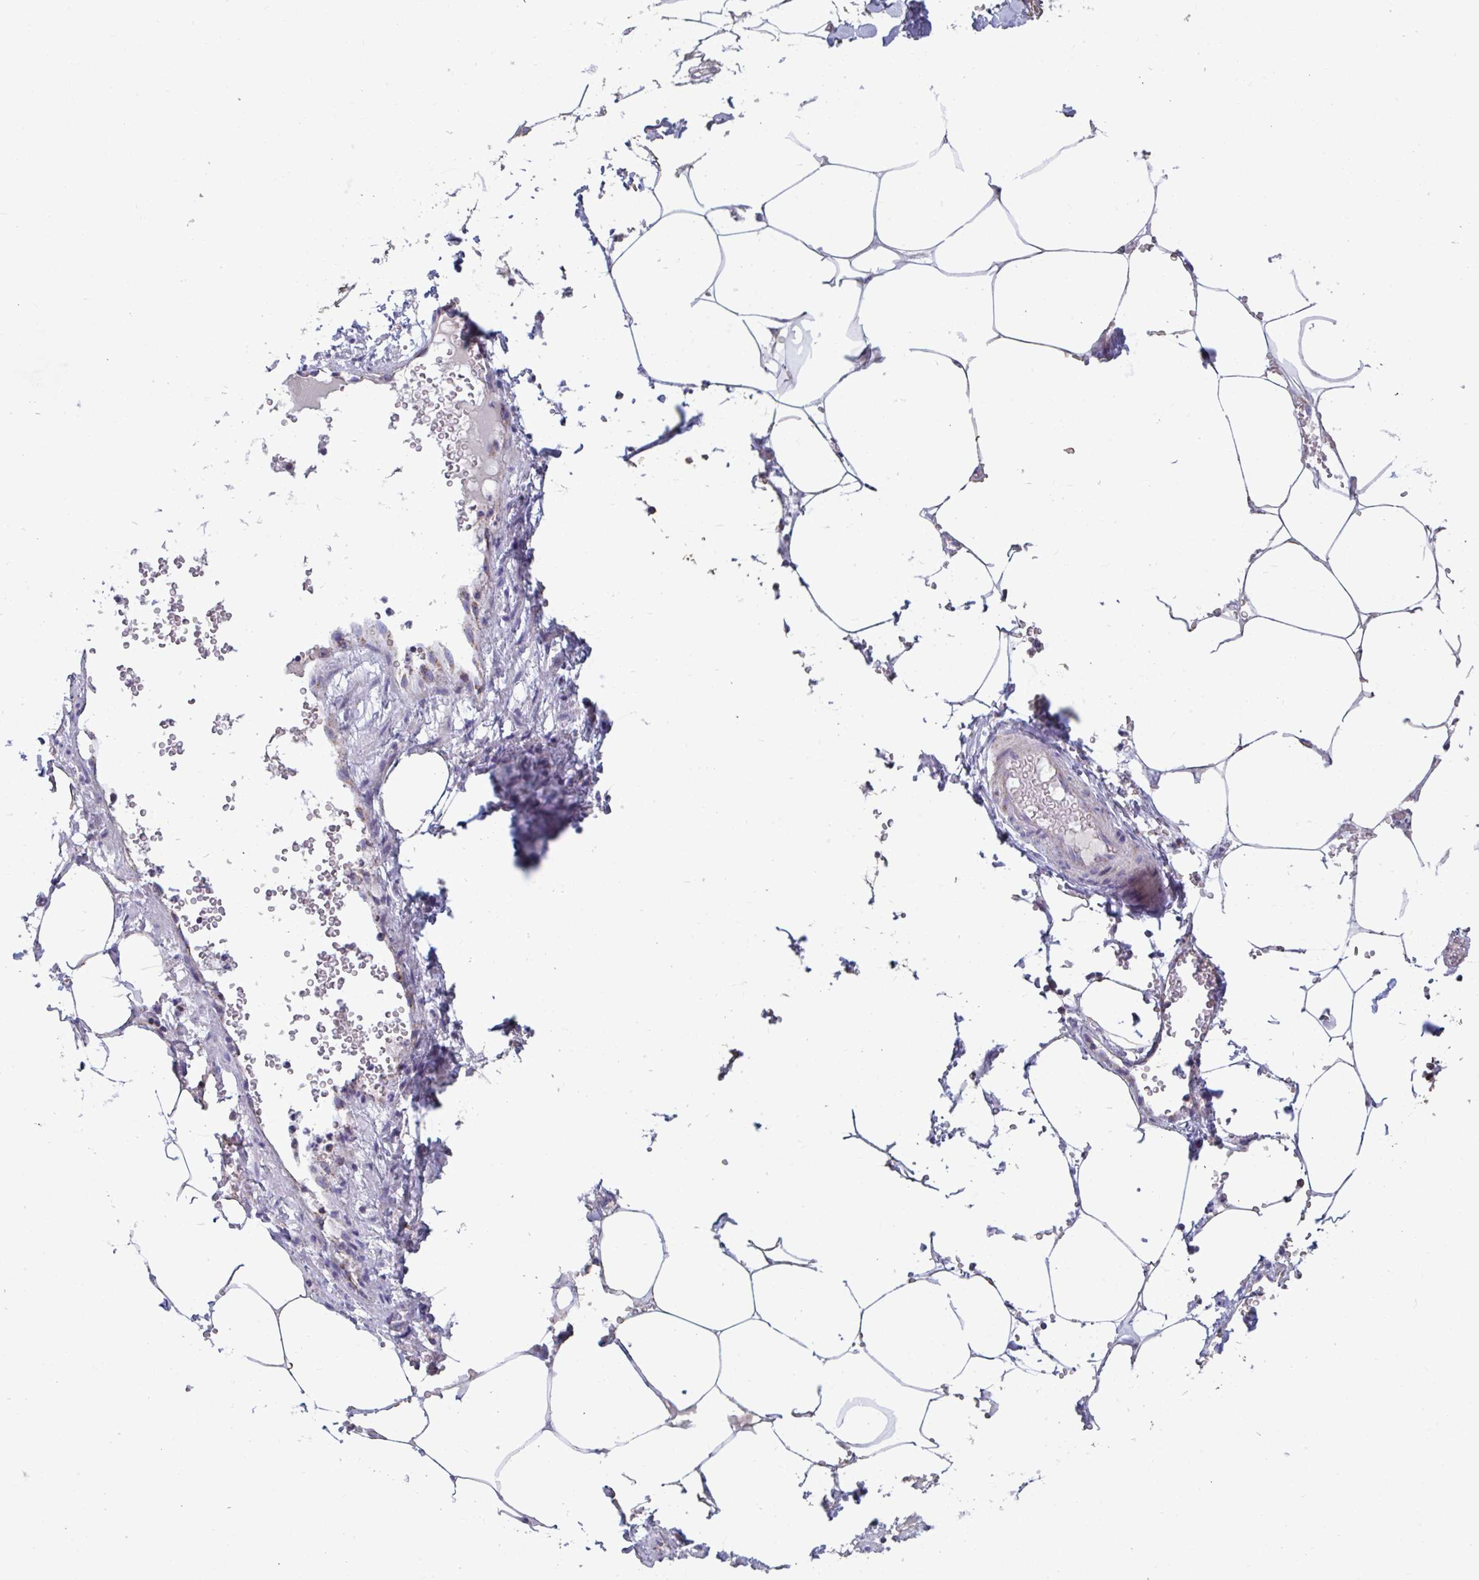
{"staining": {"intensity": "negative", "quantity": "none", "location": "none"}, "tissue": "adipose tissue", "cell_type": "Adipocytes", "image_type": "normal", "snomed": [{"axis": "morphology", "description": "Normal tissue, NOS"}, {"axis": "topography", "description": "Urinary bladder"}, {"axis": "topography", "description": "Peripheral nerve tissue"}], "caption": "IHC histopathology image of normal adipose tissue stained for a protein (brown), which exhibits no positivity in adipocytes. (IHC, brightfield microscopy, high magnification).", "gene": "BCAT2", "patient": {"sex": "male", "age": 55}}